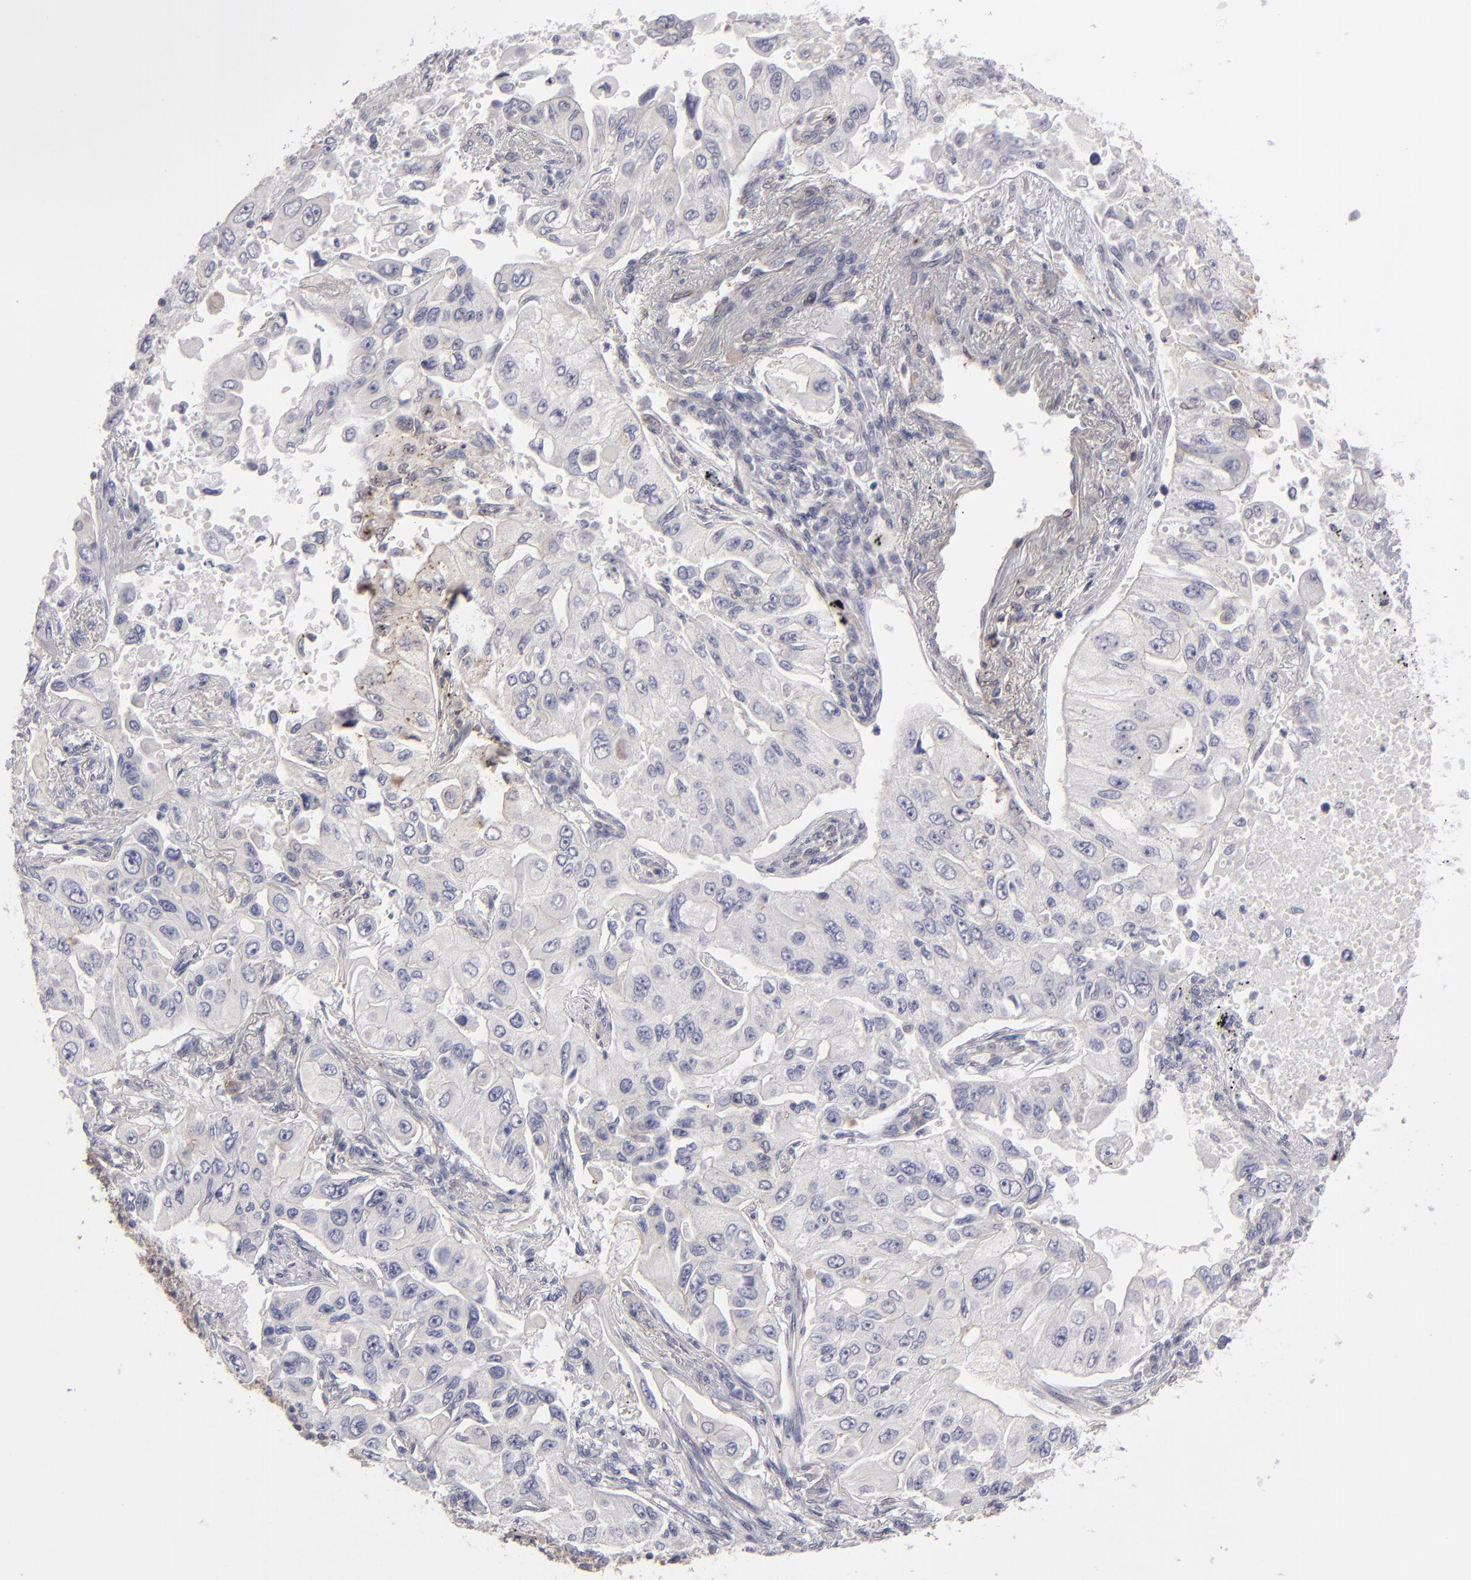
{"staining": {"intensity": "weak", "quantity": ">75%", "location": "cytoplasmic/membranous"}, "tissue": "lung cancer", "cell_type": "Tumor cells", "image_type": "cancer", "snomed": [{"axis": "morphology", "description": "Adenocarcinoma, NOS"}, {"axis": "topography", "description": "Lung"}], "caption": "Human lung cancer (adenocarcinoma) stained with a protein marker exhibits weak staining in tumor cells.", "gene": "NDRG2", "patient": {"sex": "male", "age": 84}}